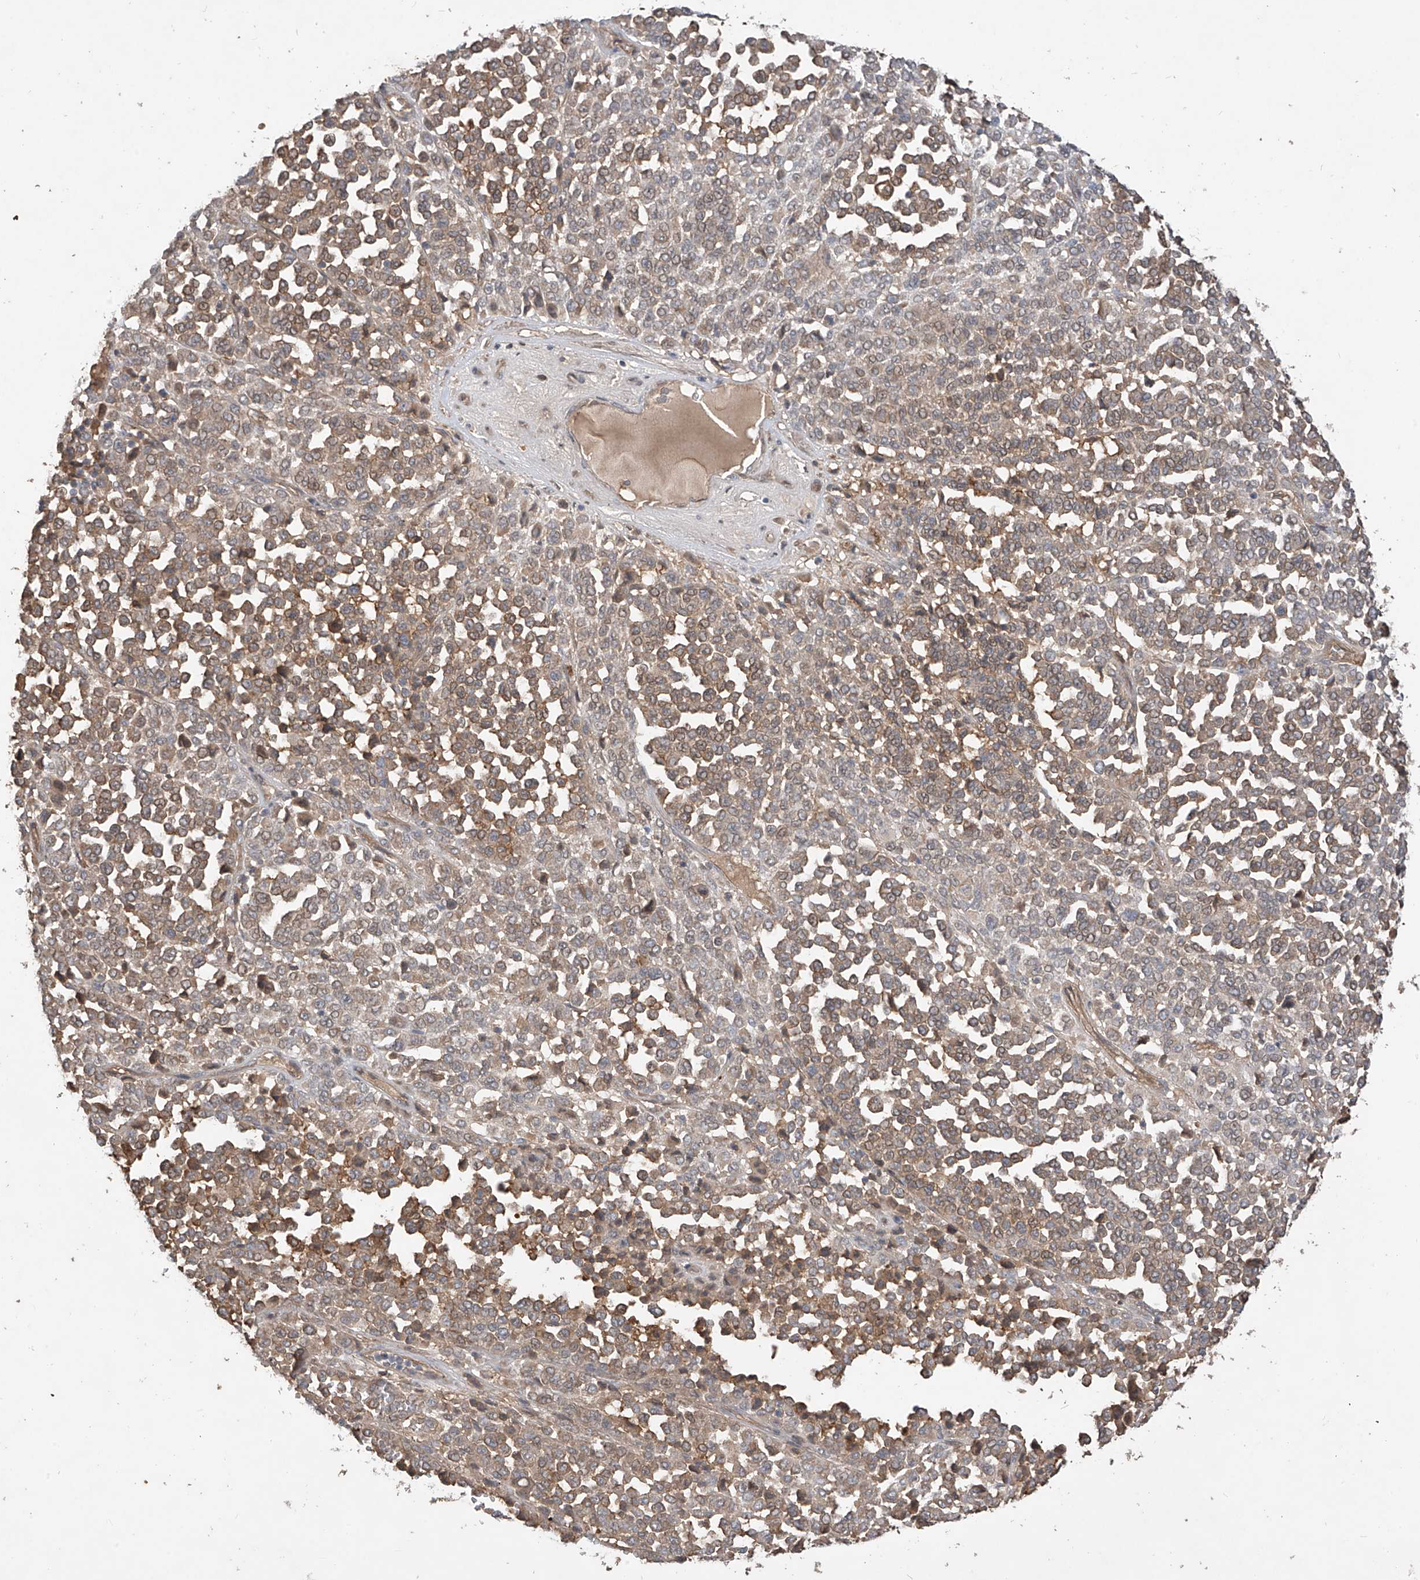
{"staining": {"intensity": "moderate", "quantity": "25%-75%", "location": "cytoplasmic/membranous"}, "tissue": "melanoma", "cell_type": "Tumor cells", "image_type": "cancer", "snomed": [{"axis": "morphology", "description": "Malignant melanoma, Metastatic site"}, {"axis": "topography", "description": "Pancreas"}], "caption": "There is medium levels of moderate cytoplasmic/membranous staining in tumor cells of melanoma, as demonstrated by immunohistochemical staining (brown color).", "gene": "CACNA2D4", "patient": {"sex": "female", "age": 30}}